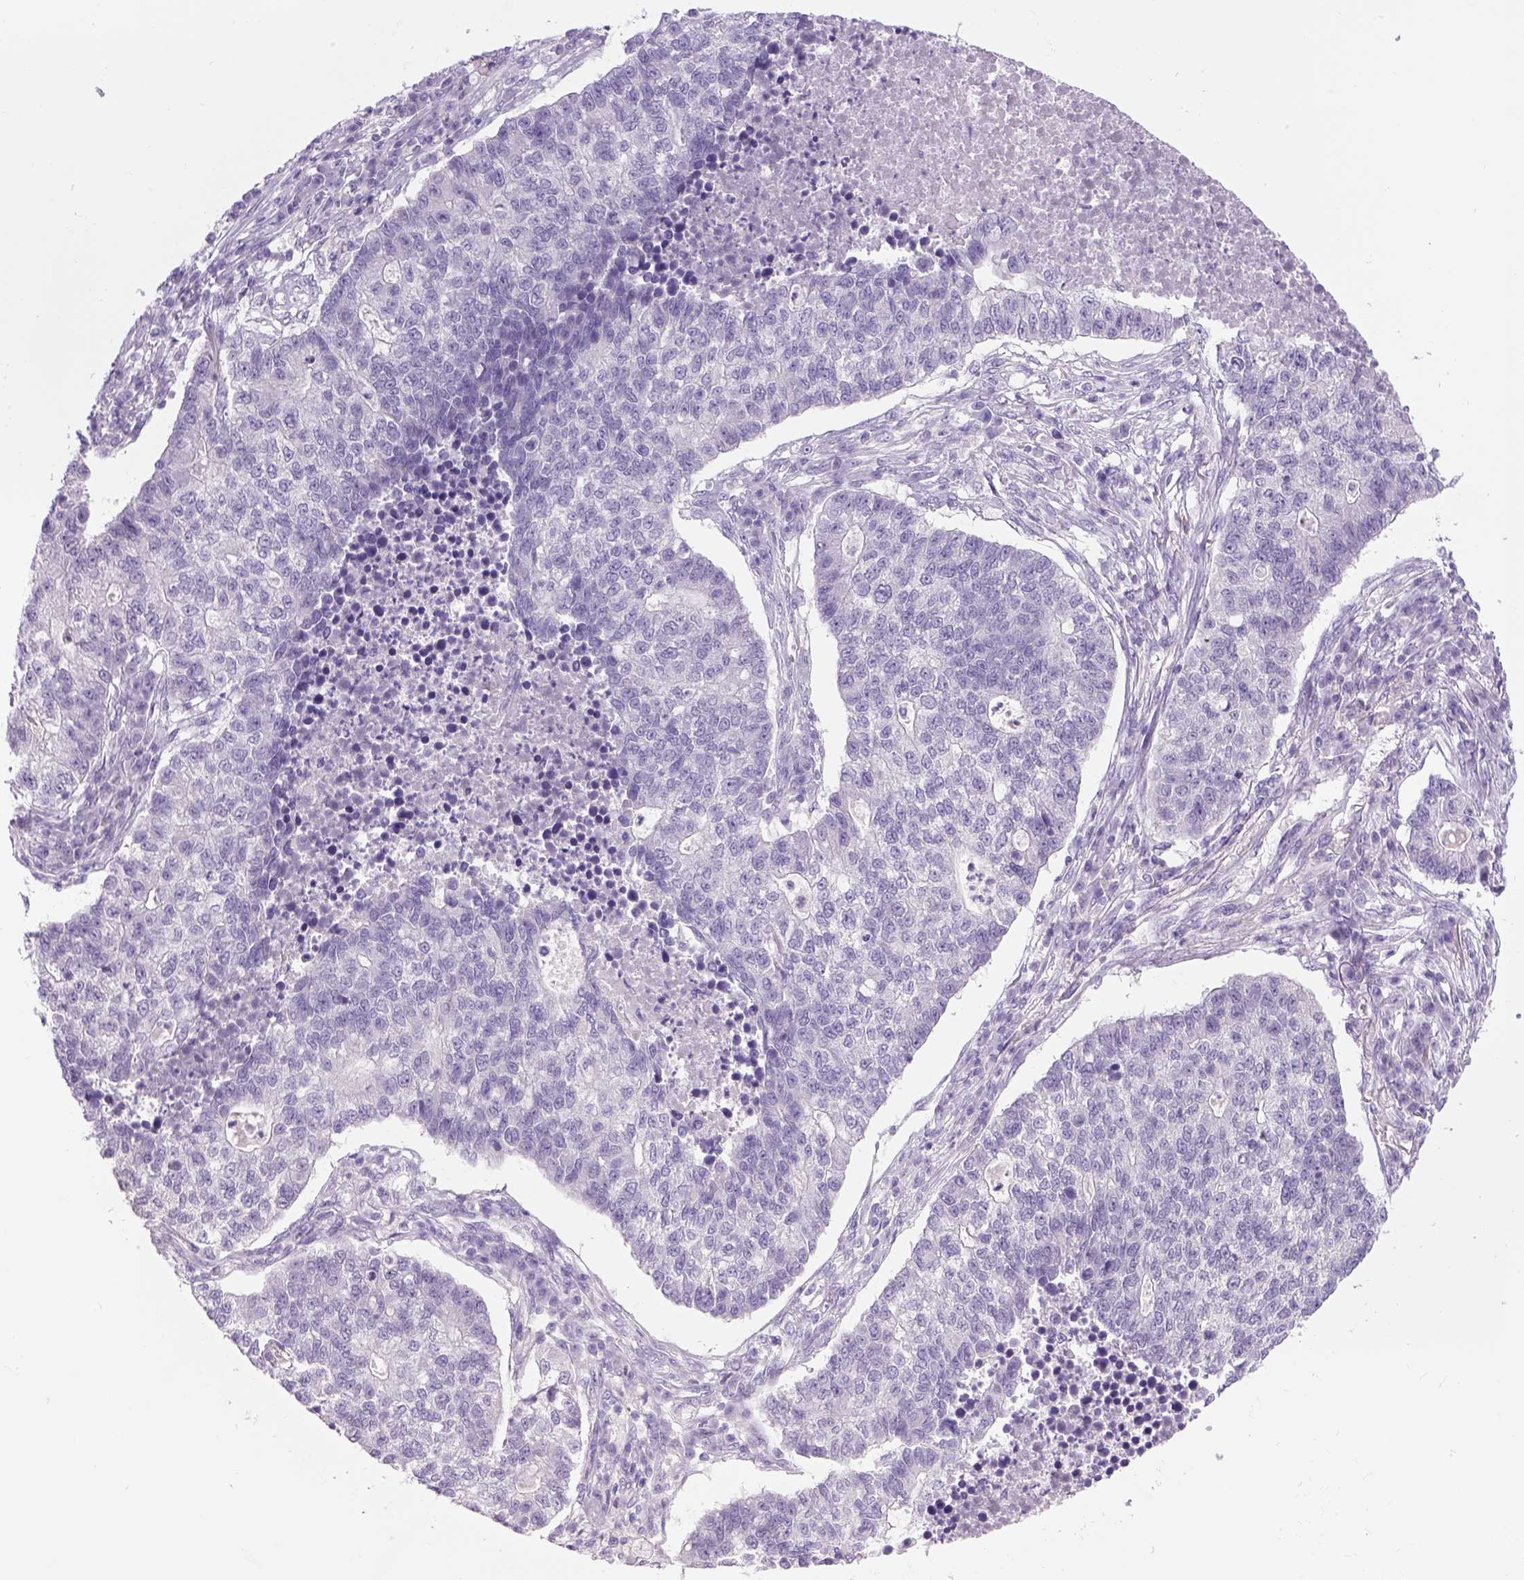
{"staining": {"intensity": "negative", "quantity": "none", "location": "none"}, "tissue": "lung cancer", "cell_type": "Tumor cells", "image_type": "cancer", "snomed": [{"axis": "morphology", "description": "Adenocarcinoma, NOS"}, {"axis": "topography", "description": "Lung"}], "caption": "Human adenocarcinoma (lung) stained for a protein using IHC displays no expression in tumor cells.", "gene": "DBH", "patient": {"sex": "male", "age": 57}}